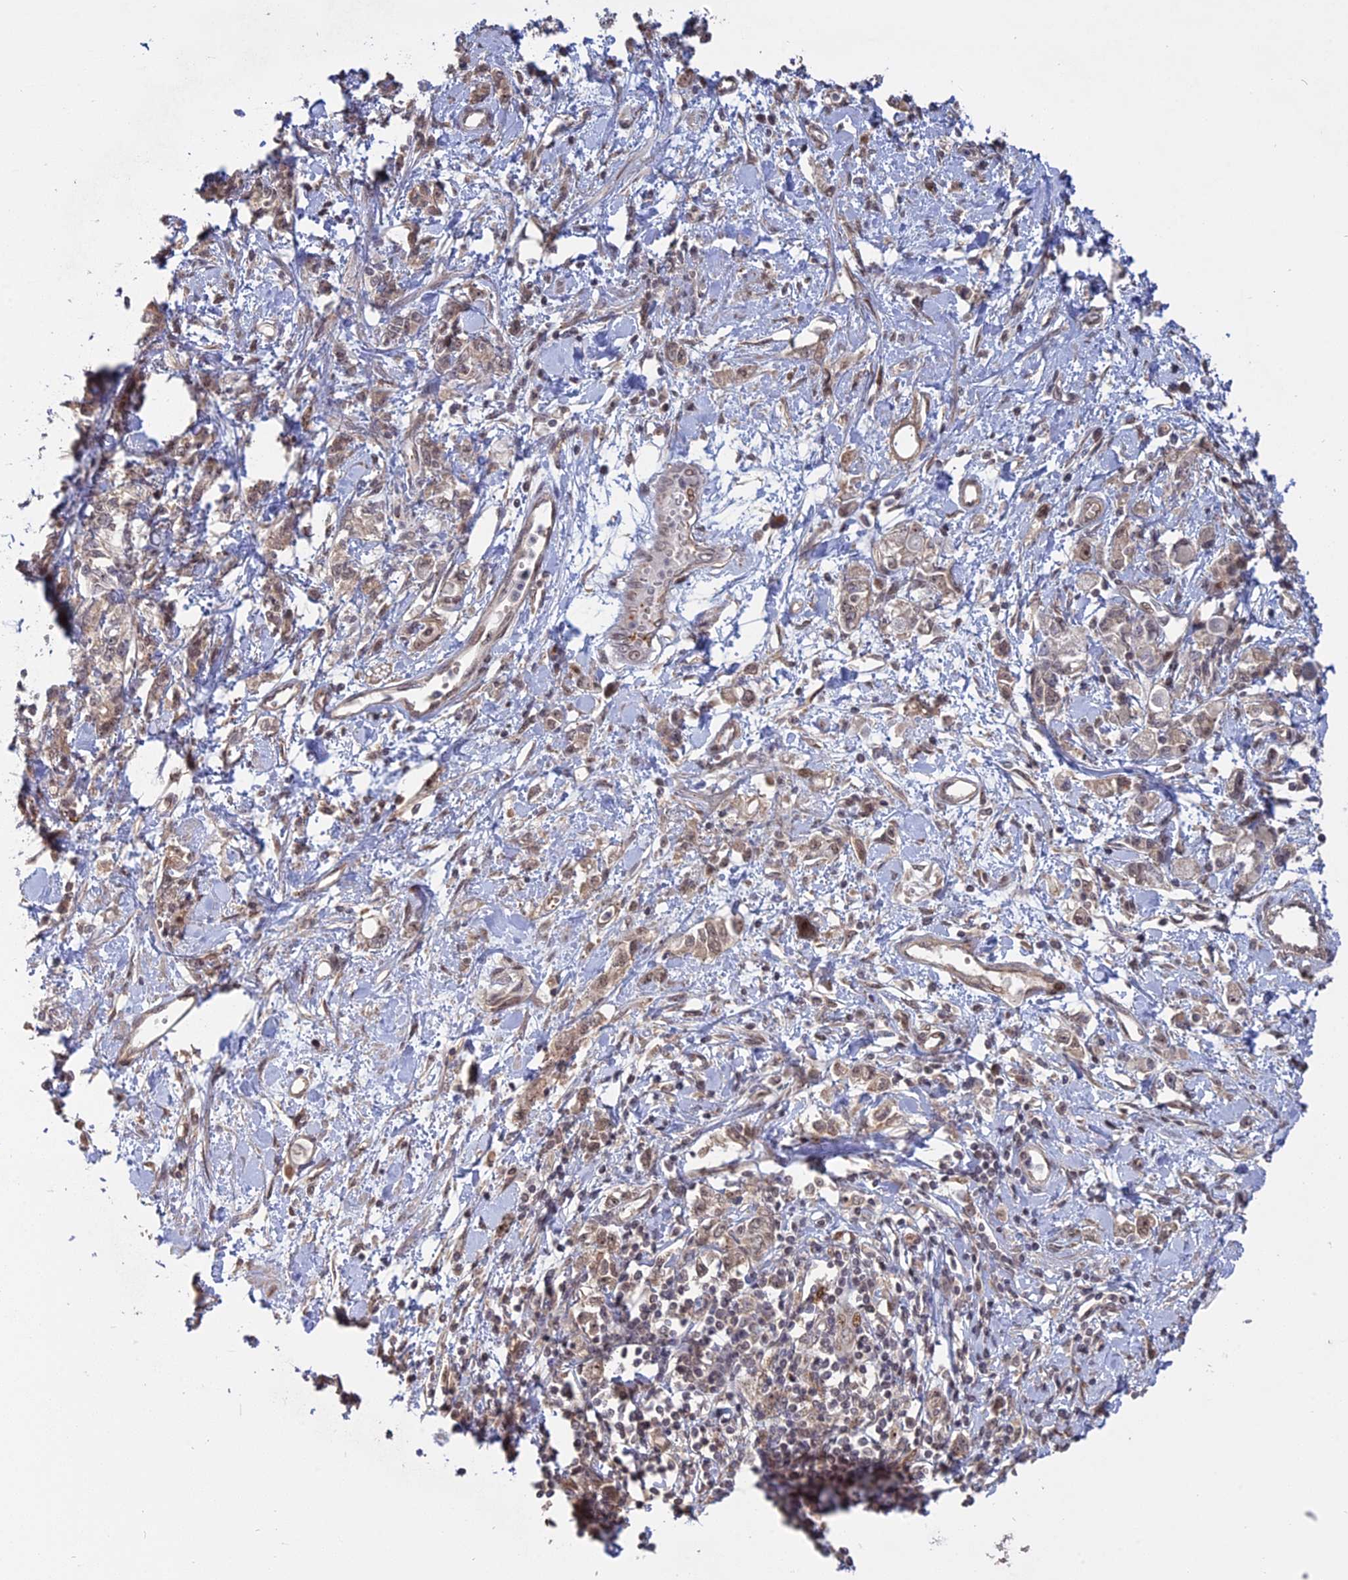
{"staining": {"intensity": "weak", "quantity": ">75%", "location": "cytoplasmic/membranous,nuclear"}, "tissue": "stomach cancer", "cell_type": "Tumor cells", "image_type": "cancer", "snomed": [{"axis": "morphology", "description": "Adenocarcinoma, NOS"}, {"axis": "topography", "description": "Stomach"}], "caption": "Adenocarcinoma (stomach) stained with a brown dye exhibits weak cytoplasmic/membranous and nuclear positive staining in about >75% of tumor cells.", "gene": "PKIG", "patient": {"sex": "female", "age": 76}}